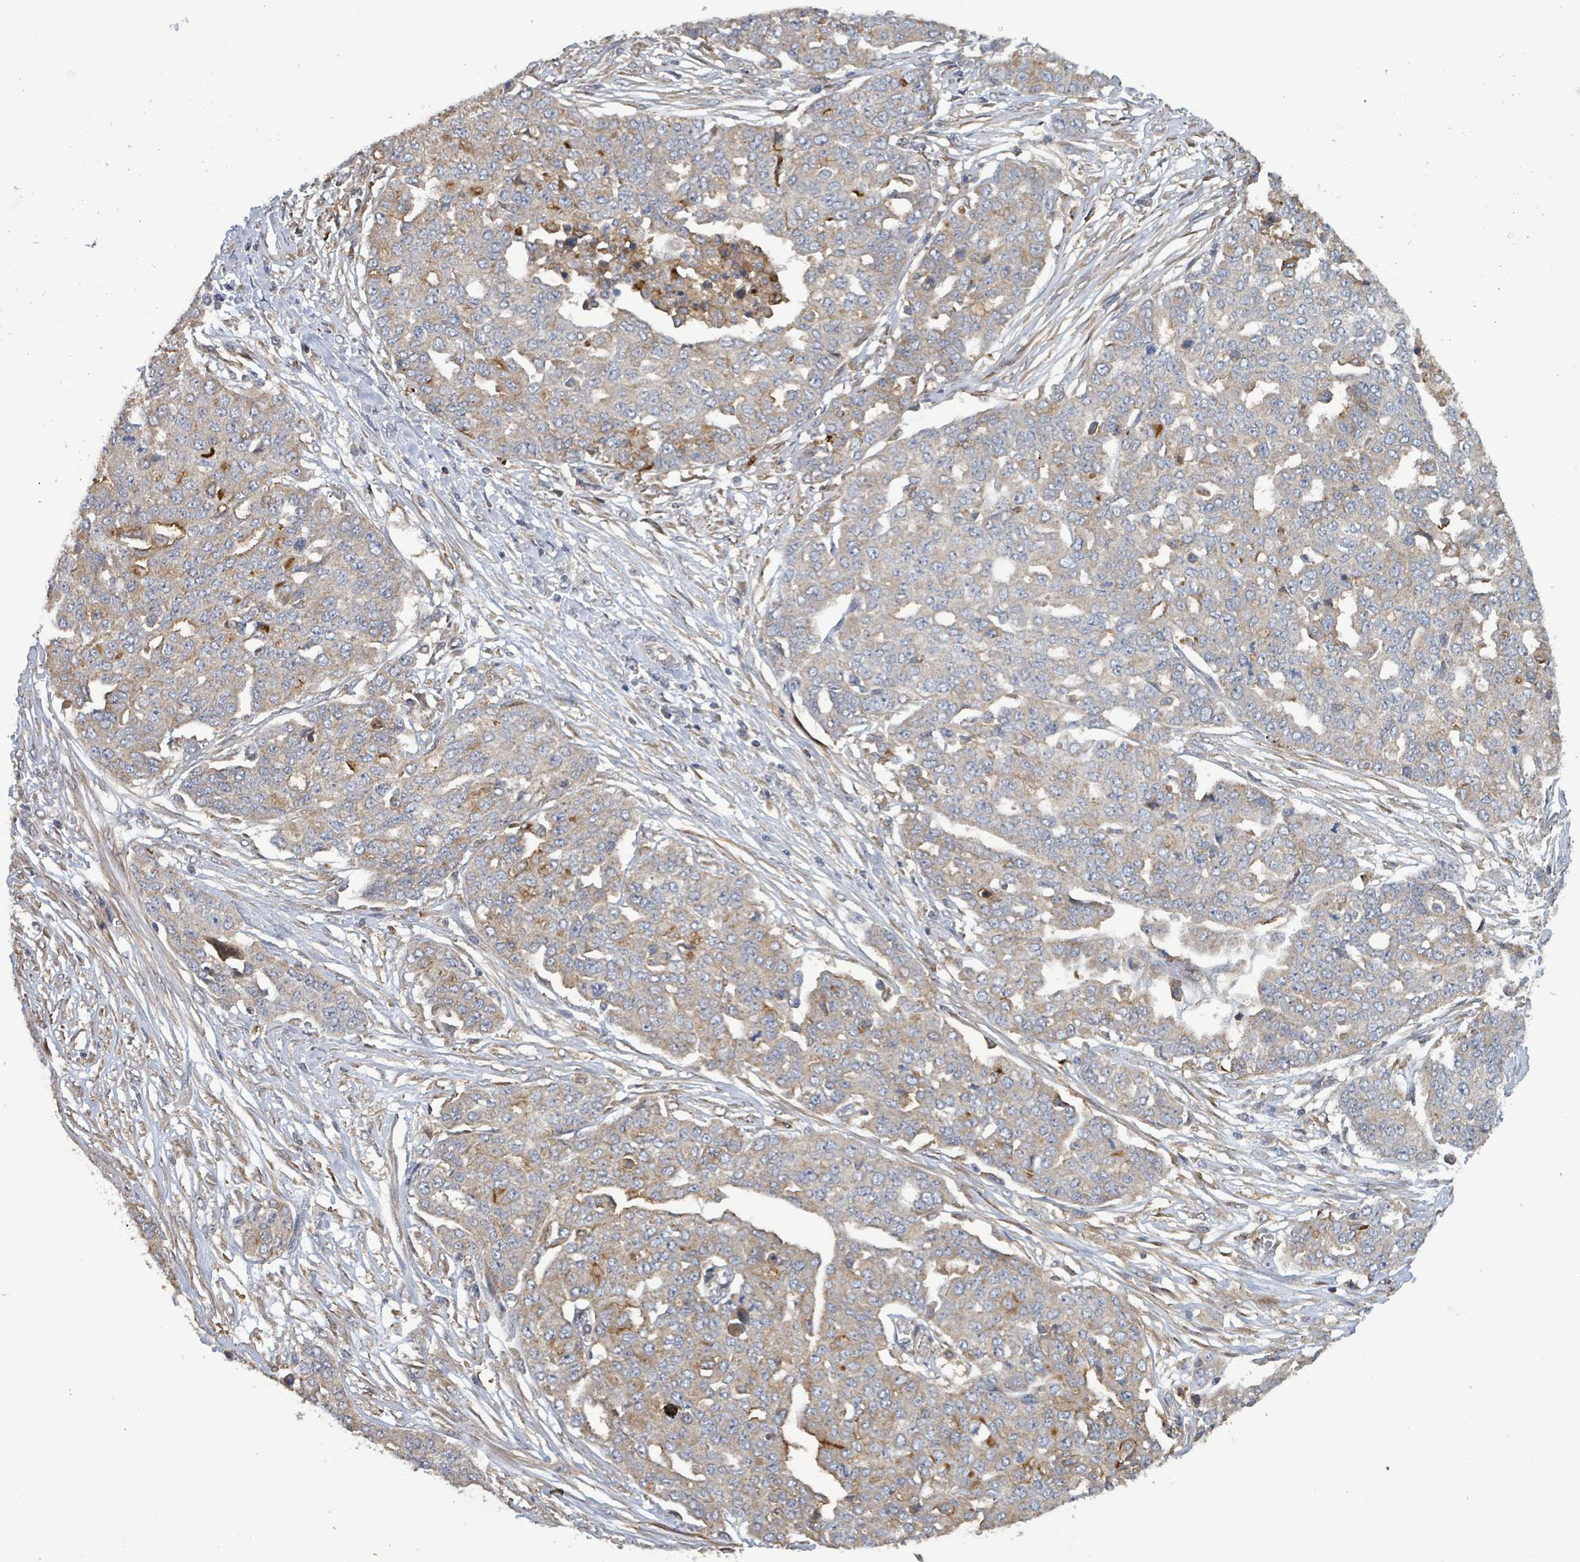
{"staining": {"intensity": "weak", "quantity": ">75%", "location": "cytoplasmic/membranous"}, "tissue": "ovarian cancer", "cell_type": "Tumor cells", "image_type": "cancer", "snomed": [{"axis": "morphology", "description": "Cystadenocarcinoma, serous, NOS"}, {"axis": "topography", "description": "Soft tissue"}, {"axis": "topography", "description": "Ovary"}], "caption": "Ovarian cancer stained with immunohistochemistry shows weak cytoplasmic/membranous expression in approximately >75% of tumor cells.", "gene": "PLAAT1", "patient": {"sex": "female", "age": 57}}